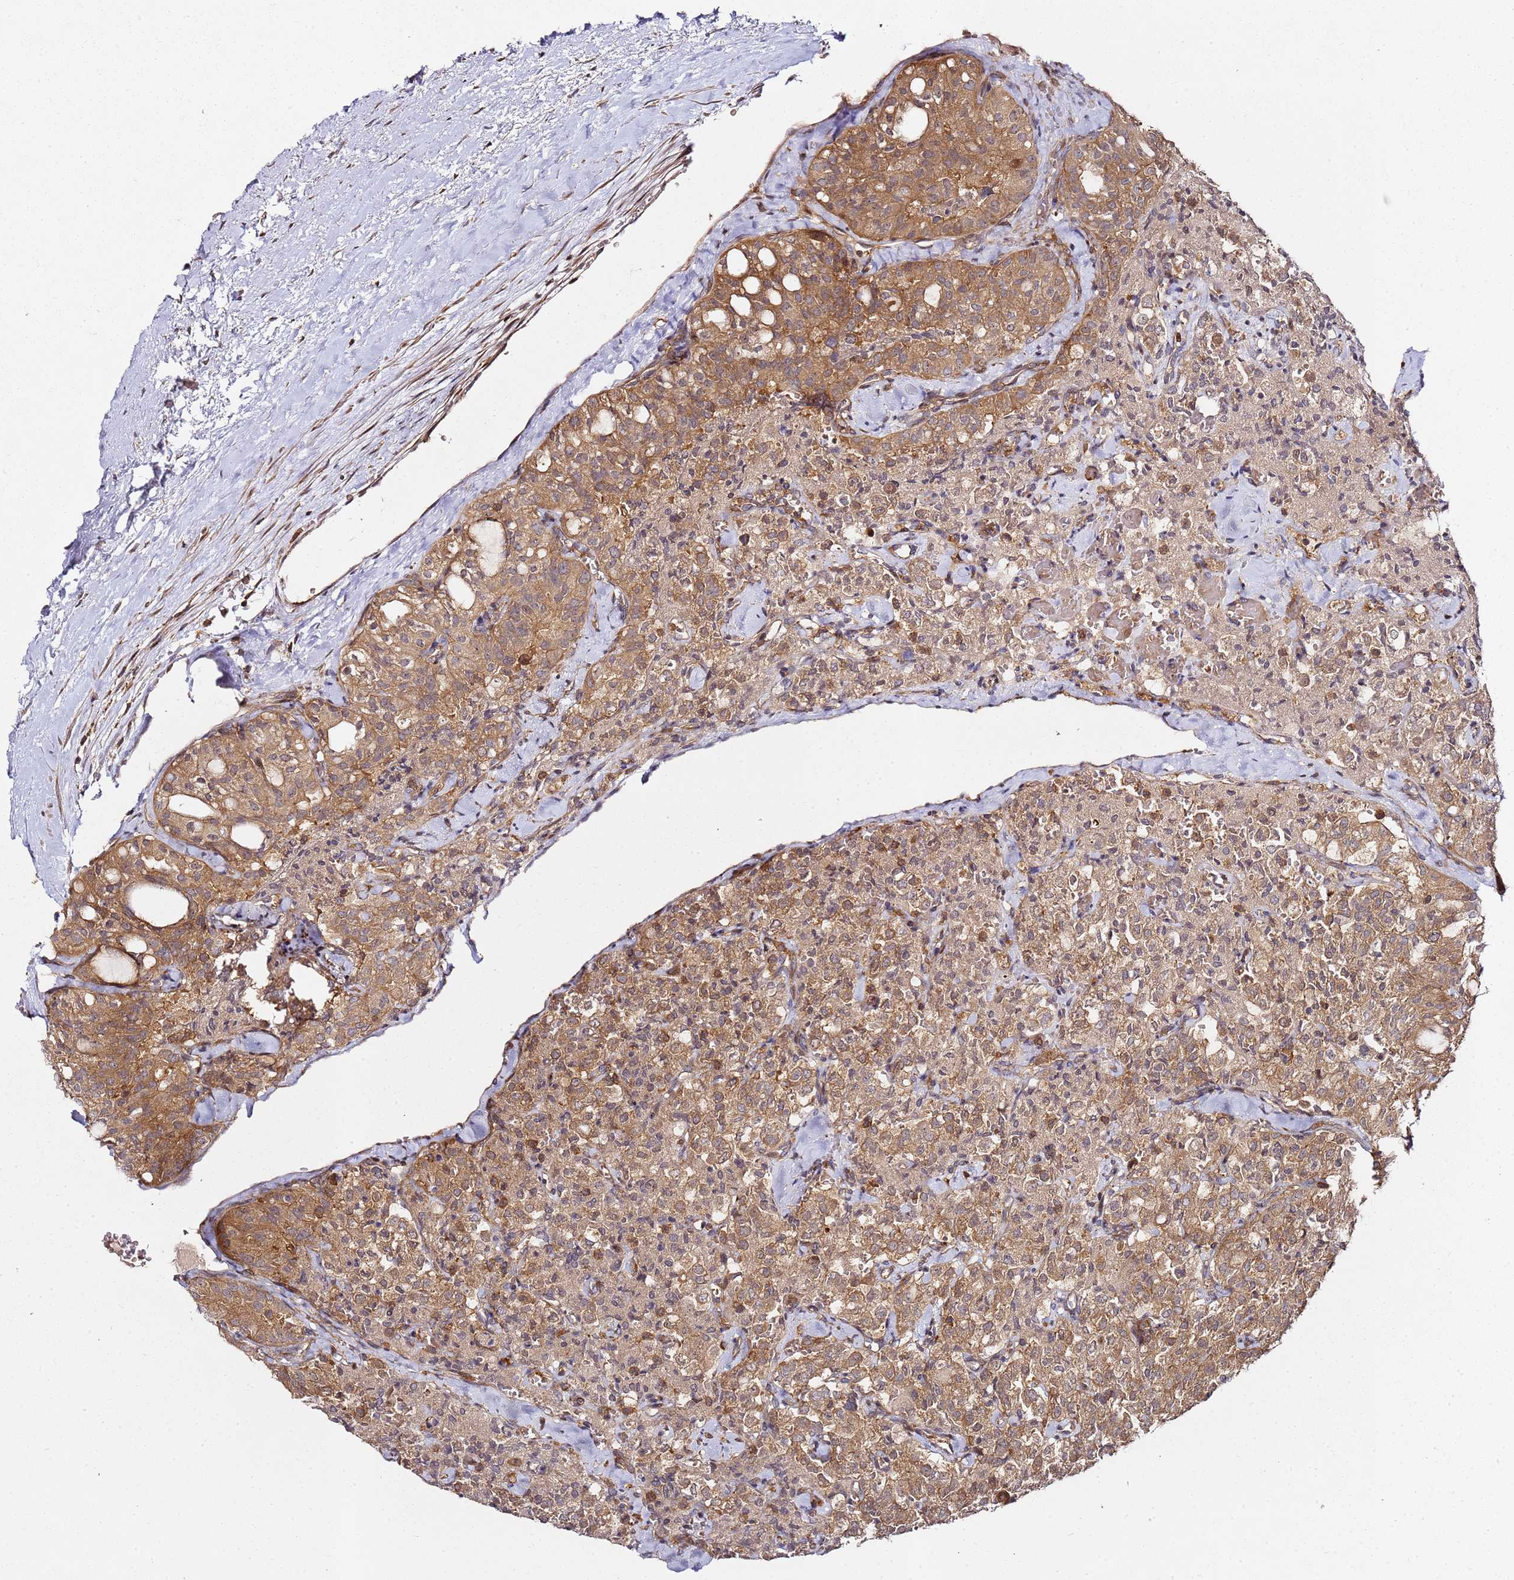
{"staining": {"intensity": "moderate", "quantity": ">75%", "location": "cytoplasmic/membranous"}, "tissue": "thyroid cancer", "cell_type": "Tumor cells", "image_type": "cancer", "snomed": [{"axis": "morphology", "description": "Follicular adenoma carcinoma, NOS"}, {"axis": "topography", "description": "Thyroid gland"}], "caption": "An immunohistochemistry micrograph of tumor tissue is shown. Protein staining in brown labels moderate cytoplasmic/membranous positivity in thyroid cancer within tumor cells. (IHC, brightfield microscopy, high magnification).", "gene": "PRMT7", "patient": {"sex": "male", "age": 75}}